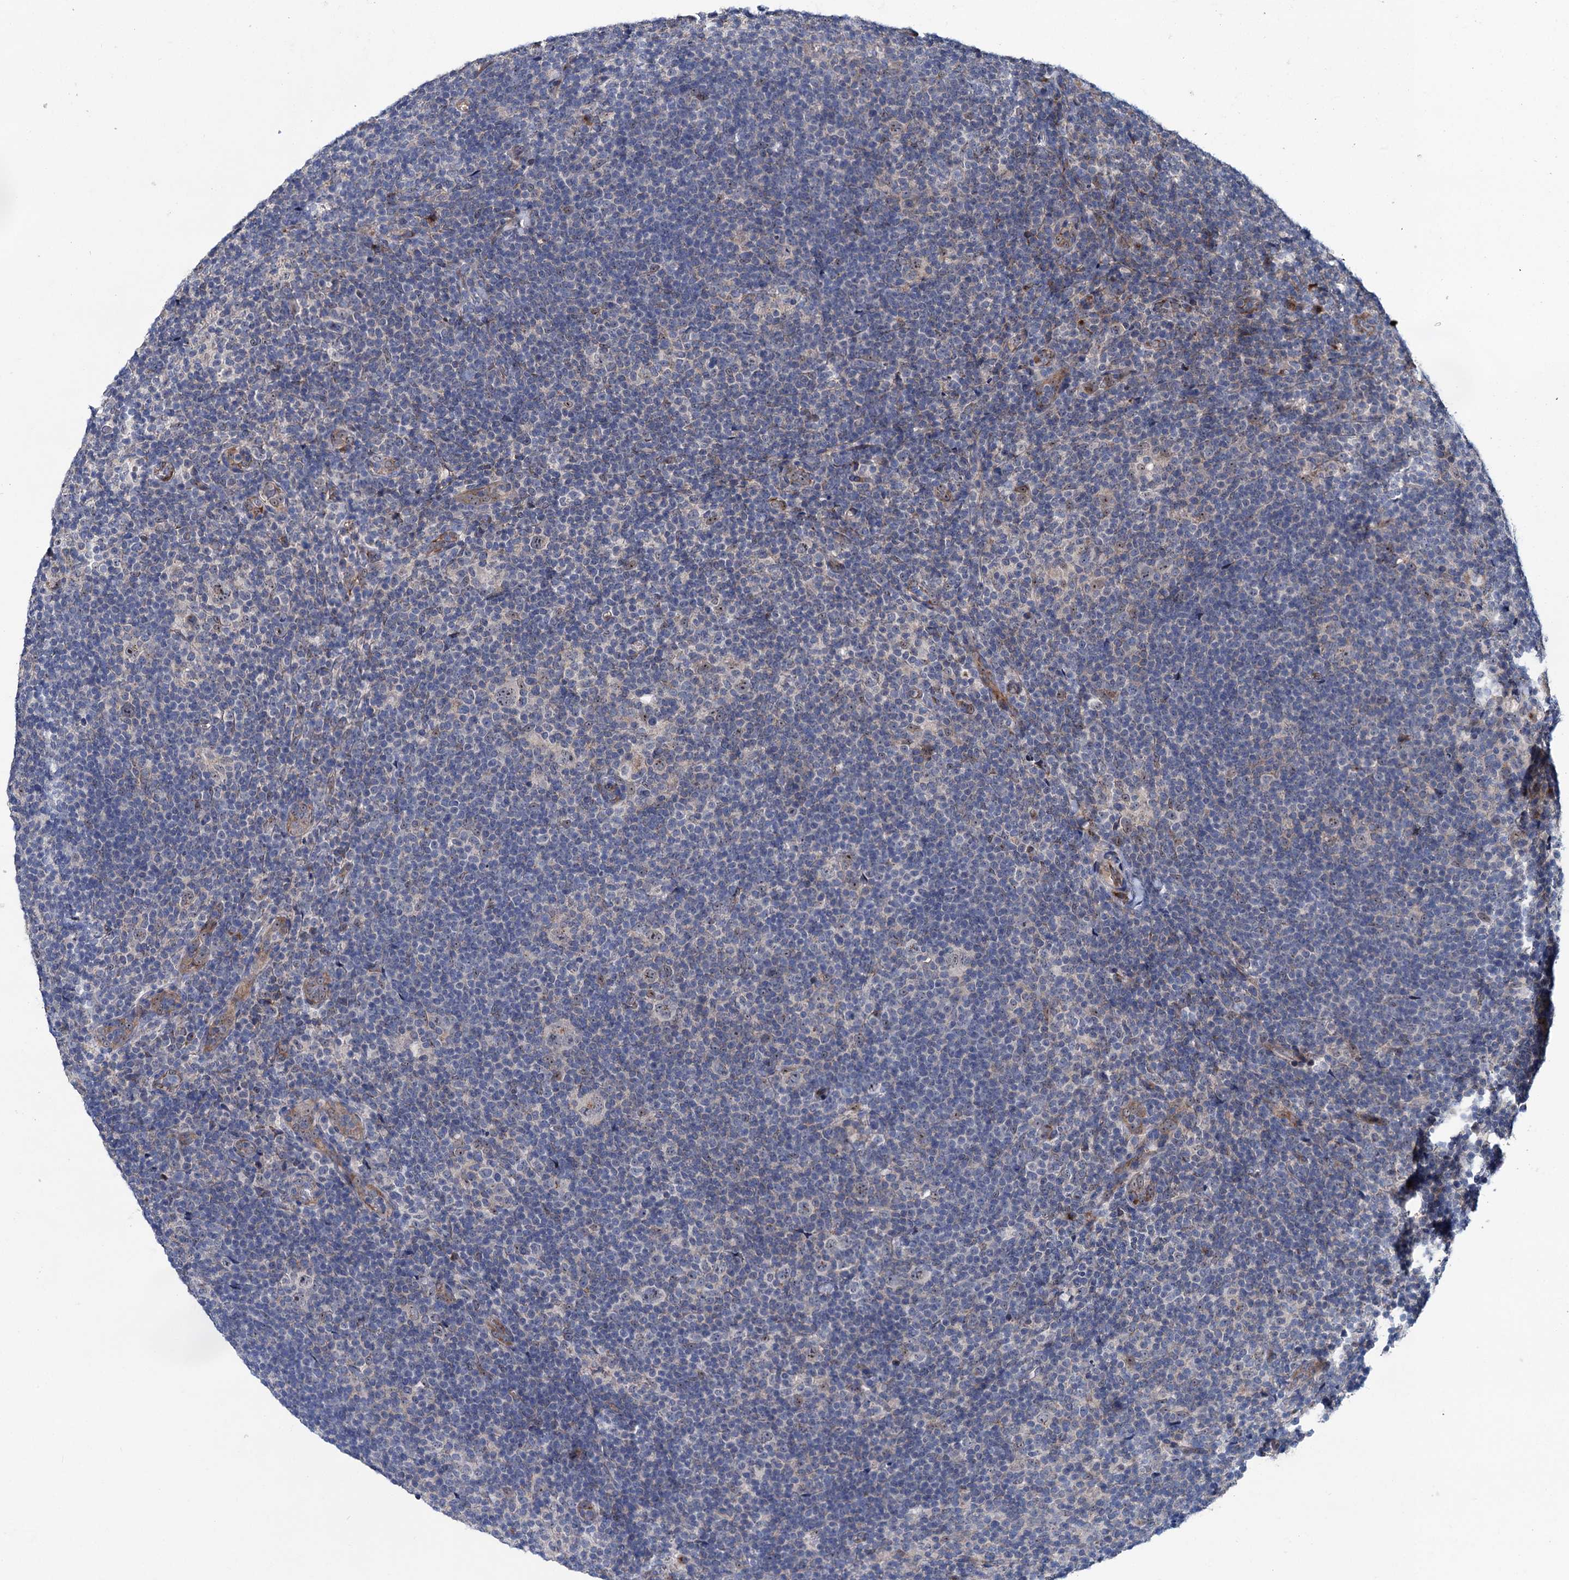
{"staining": {"intensity": "weak", "quantity": "<25%", "location": "cytoplasmic/membranous"}, "tissue": "lymphoma", "cell_type": "Tumor cells", "image_type": "cancer", "snomed": [{"axis": "morphology", "description": "Hodgkin's disease, NOS"}, {"axis": "topography", "description": "Lymph node"}], "caption": "This is a micrograph of IHC staining of Hodgkin's disease, which shows no positivity in tumor cells.", "gene": "EYA4", "patient": {"sex": "female", "age": 57}}